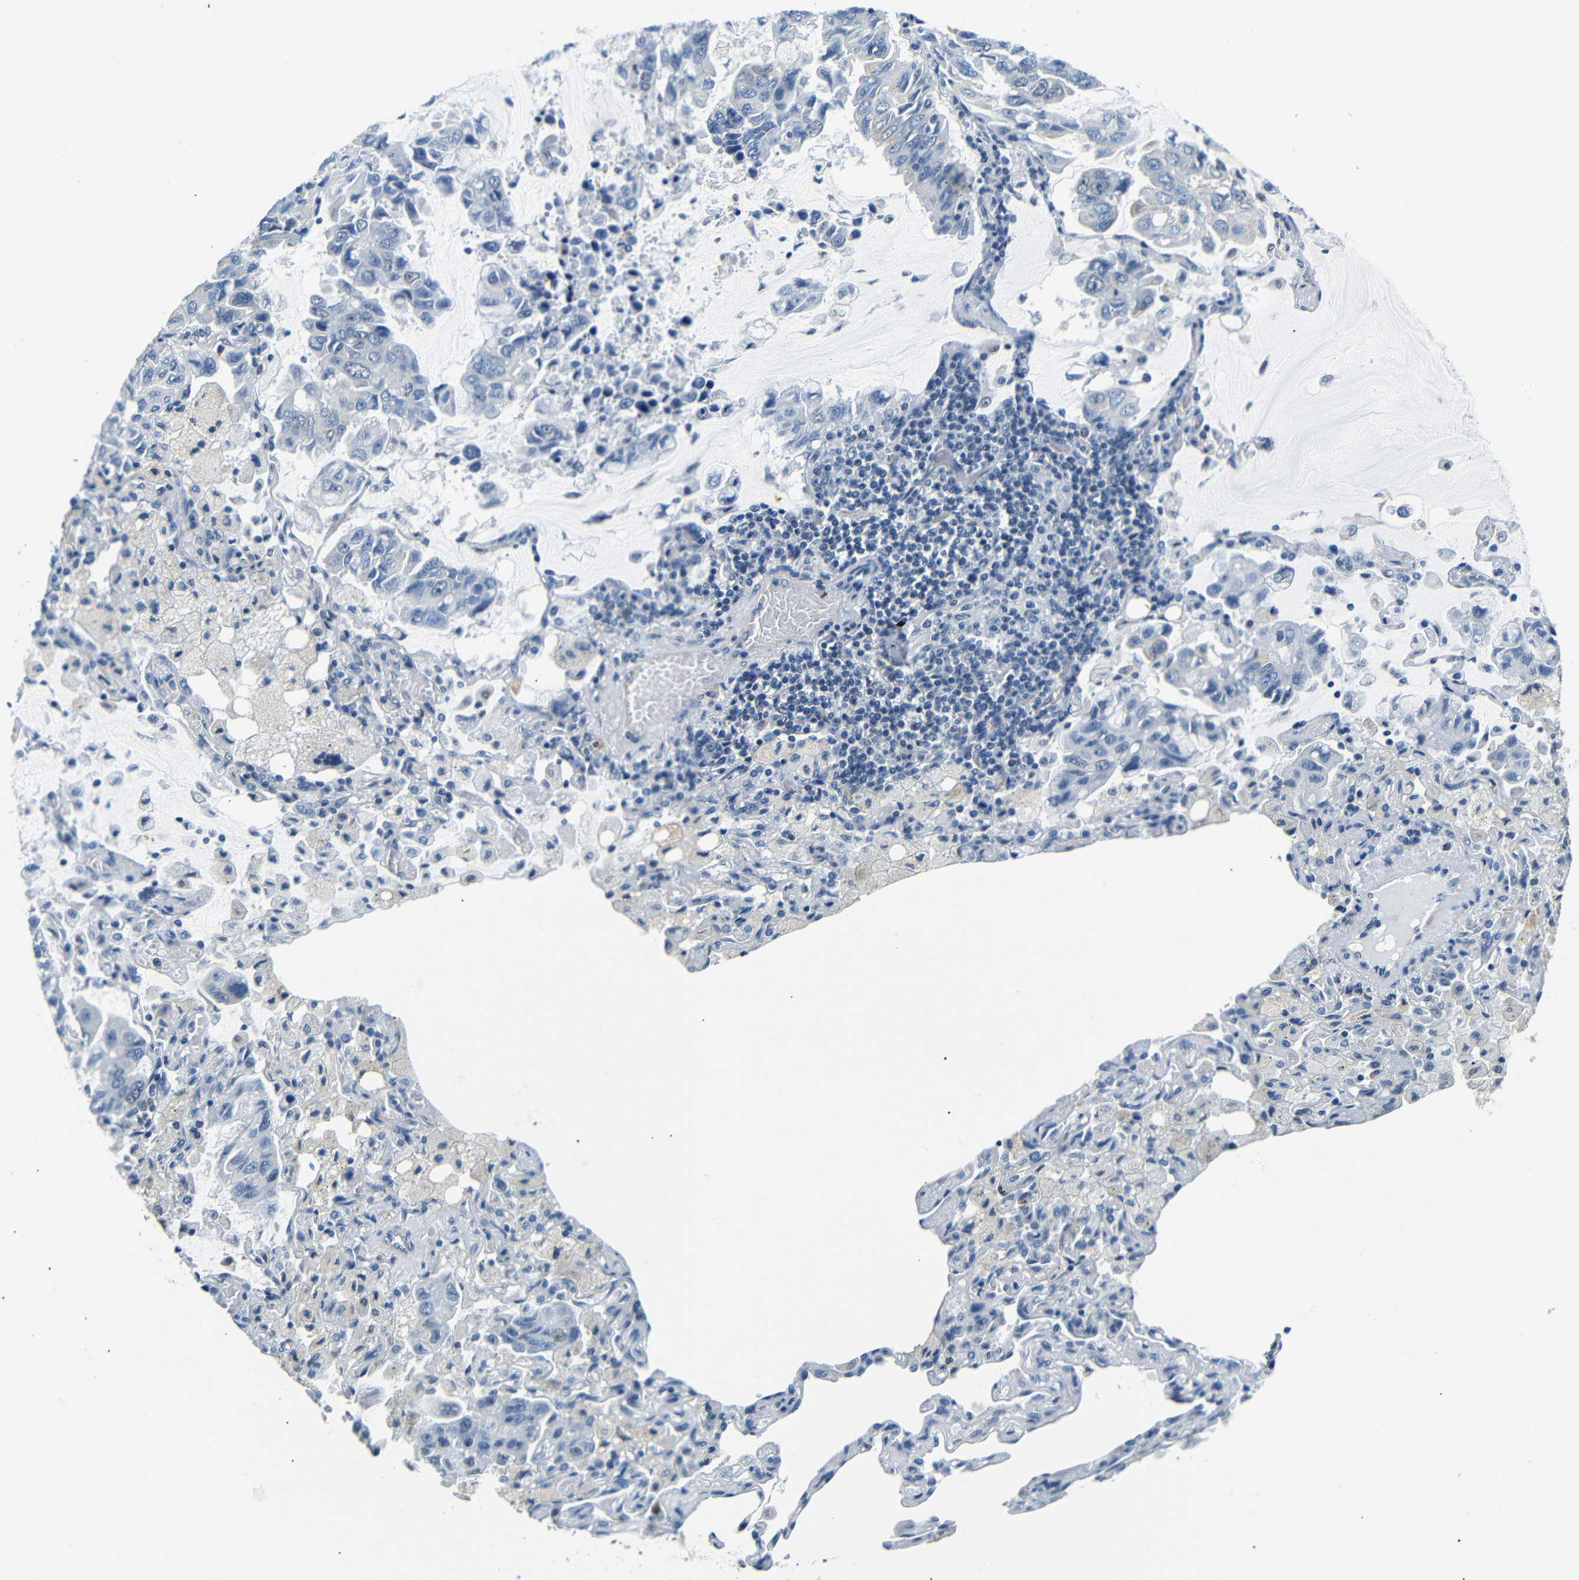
{"staining": {"intensity": "negative", "quantity": "none", "location": "none"}, "tissue": "lung cancer", "cell_type": "Tumor cells", "image_type": "cancer", "snomed": [{"axis": "morphology", "description": "Adenocarcinoma, NOS"}, {"axis": "topography", "description": "Lung"}], "caption": "Immunohistochemistry (IHC) image of human lung cancer stained for a protein (brown), which shows no expression in tumor cells.", "gene": "TAFA1", "patient": {"sex": "male", "age": 64}}